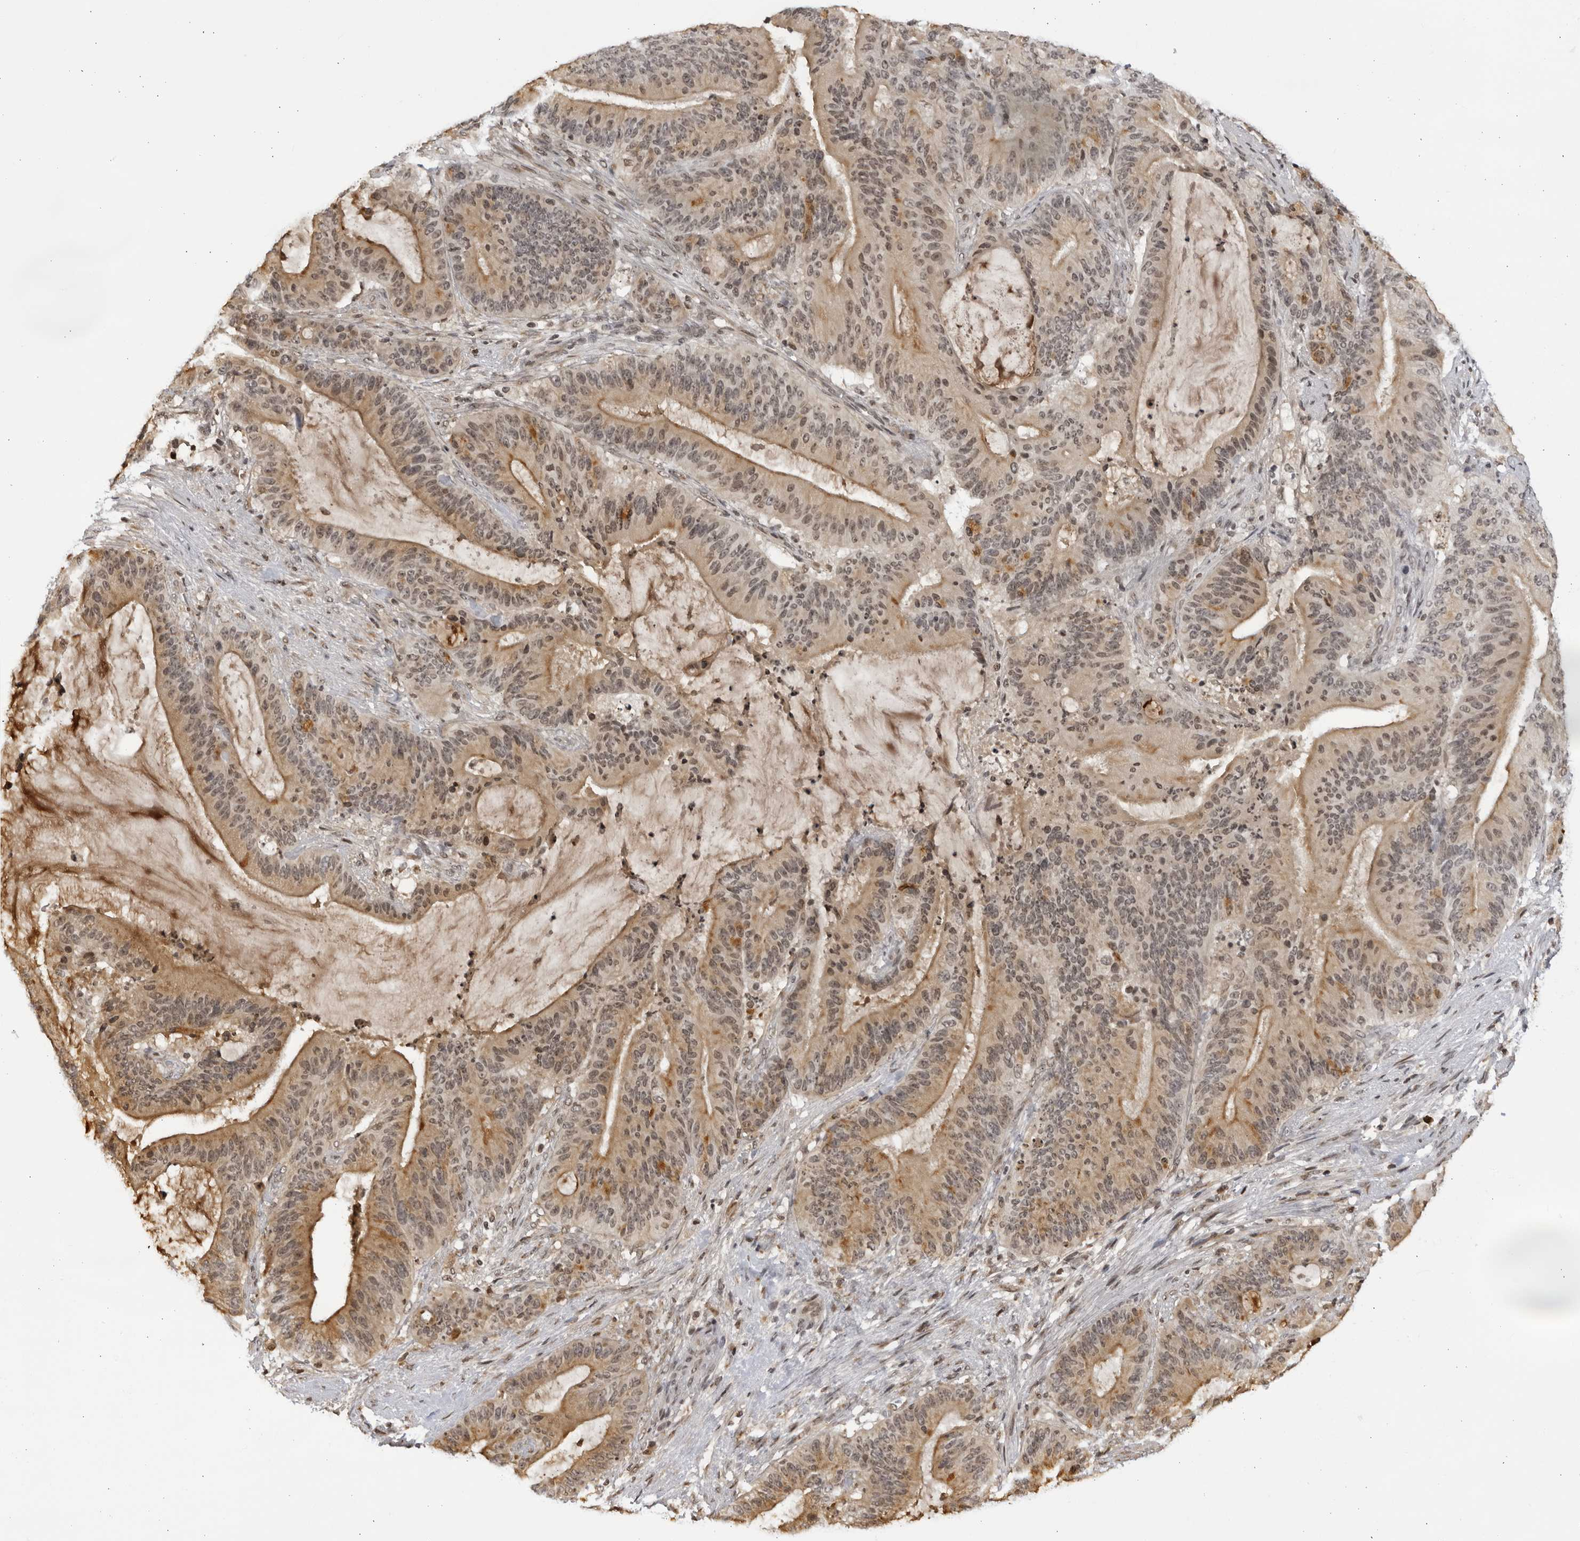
{"staining": {"intensity": "weak", "quantity": "25%-75%", "location": "cytoplasmic/membranous,nuclear"}, "tissue": "liver cancer", "cell_type": "Tumor cells", "image_type": "cancer", "snomed": [{"axis": "morphology", "description": "Normal tissue, NOS"}, {"axis": "morphology", "description": "Cholangiocarcinoma"}, {"axis": "topography", "description": "Liver"}, {"axis": "topography", "description": "Peripheral nerve tissue"}], "caption": "There is low levels of weak cytoplasmic/membranous and nuclear staining in tumor cells of liver cholangiocarcinoma, as demonstrated by immunohistochemical staining (brown color).", "gene": "RASGEF1C", "patient": {"sex": "female", "age": 73}}